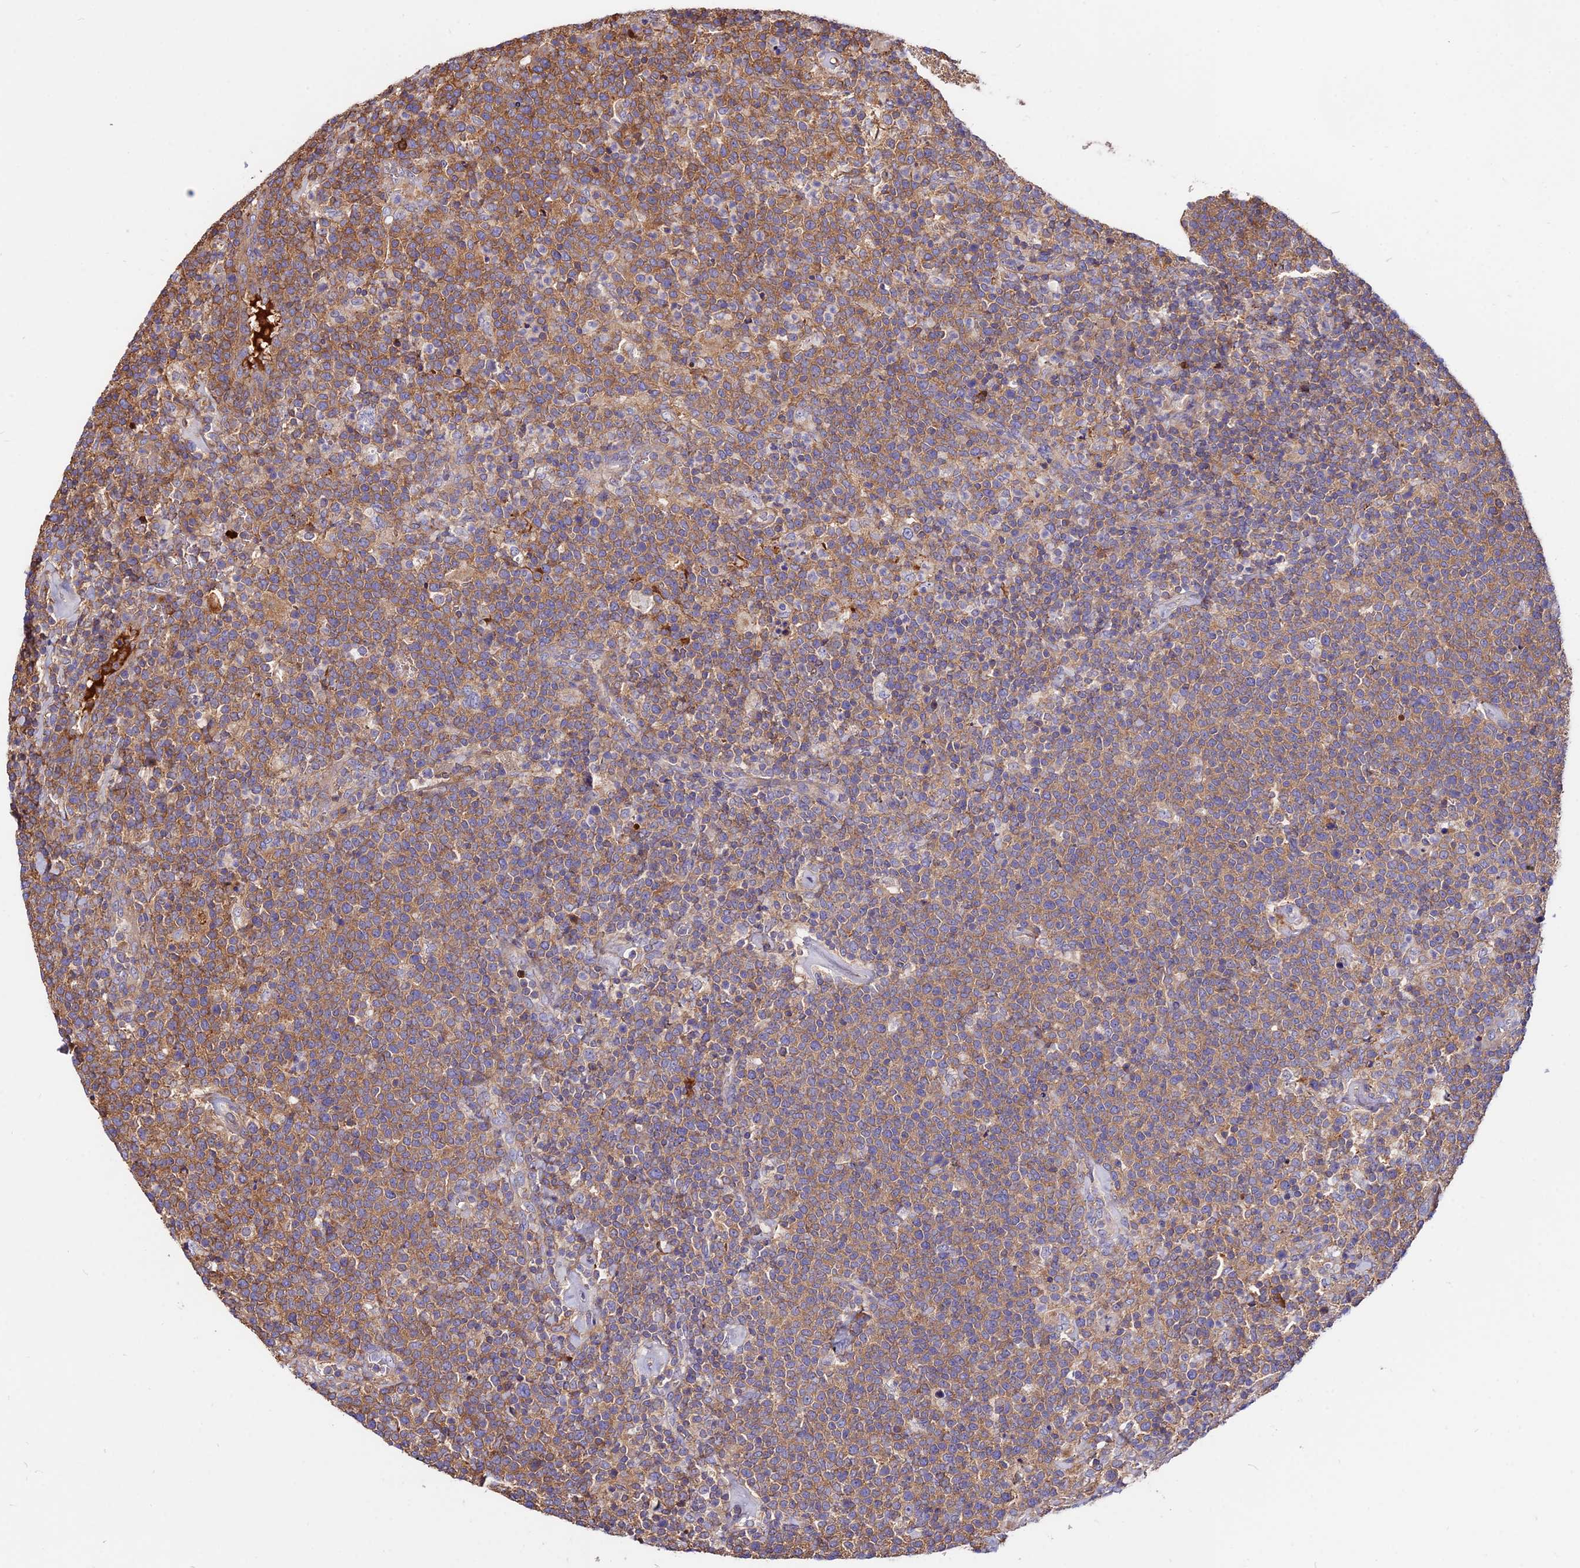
{"staining": {"intensity": "moderate", "quantity": ">75%", "location": "cytoplasmic/membranous"}, "tissue": "lymphoma", "cell_type": "Tumor cells", "image_type": "cancer", "snomed": [{"axis": "morphology", "description": "Malignant lymphoma, non-Hodgkin's type, High grade"}, {"axis": "topography", "description": "Lymph node"}], "caption": "High-power microscopy captured an immunohistochemistry (IHC) micrograph of high-grade malignant lymphoma, non-Hodgkin's type, revealing moderate cytoplasmic/membranous staining in approximately >75% of tumor cells.", "gene": "PYM1", "patient": {"sex": "male", "age": 61}}